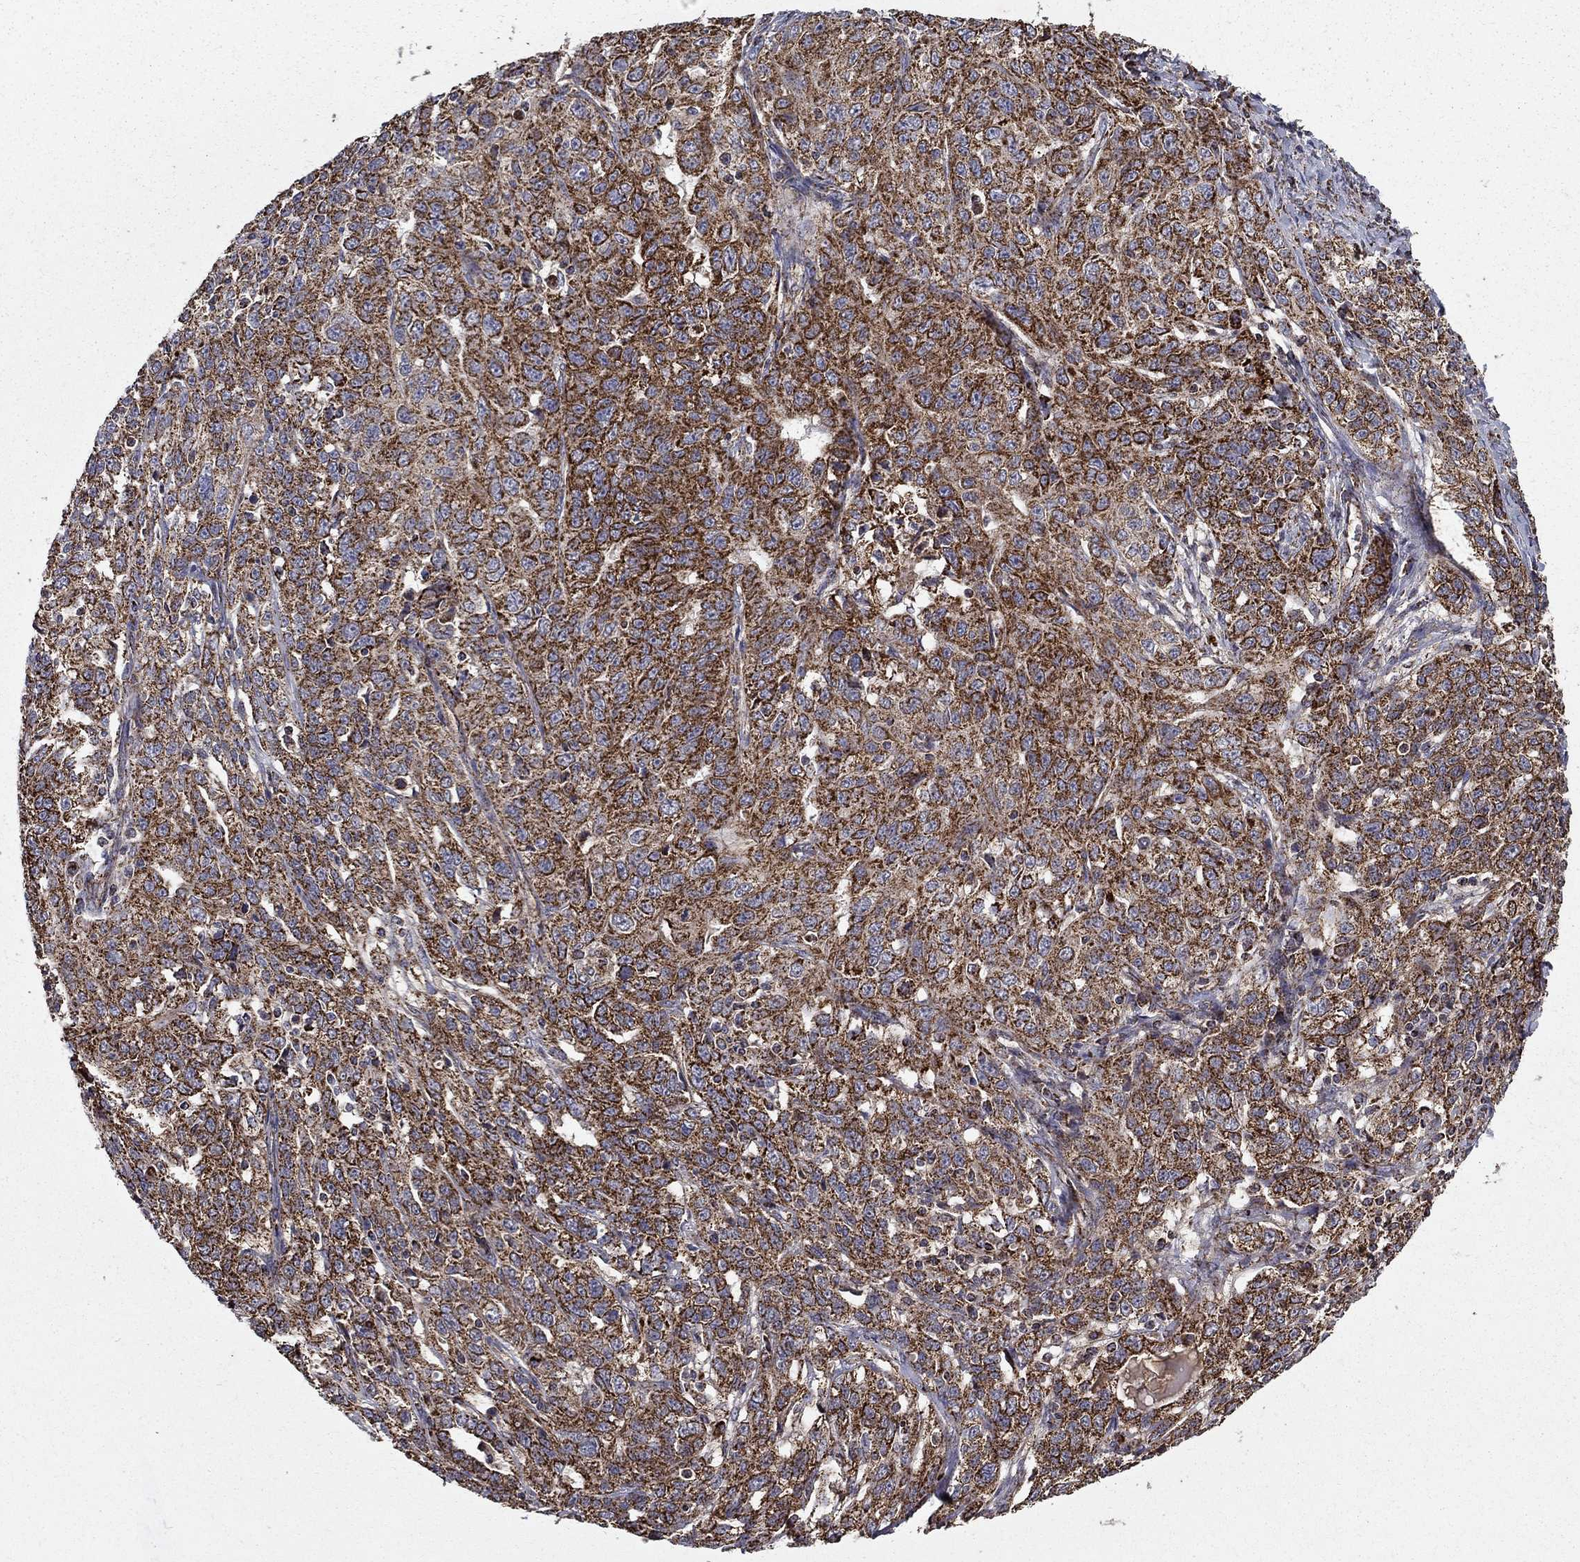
{"staining": {"intensity": "strong", "quantity": ">75%", "location": "cytoplasmic/membranous"}, "tissue": "ovarian cancer", "cell_type": "Tumor cells", "image_type": "cancer", "snomed": [{"axis": "morphology", "description": "Cystadenocarcinoma, serous, NOS"}, {"axis": "topography", "description": "Ovary"}], "caption": "Ovarian cancer stained with a brown dye reveals strong cytoplasmic/membranous positive positivity in approximately >75% of tumor cells.", "gene": "NDUFS8", "patient": {"sex": "female", "age": 71}}